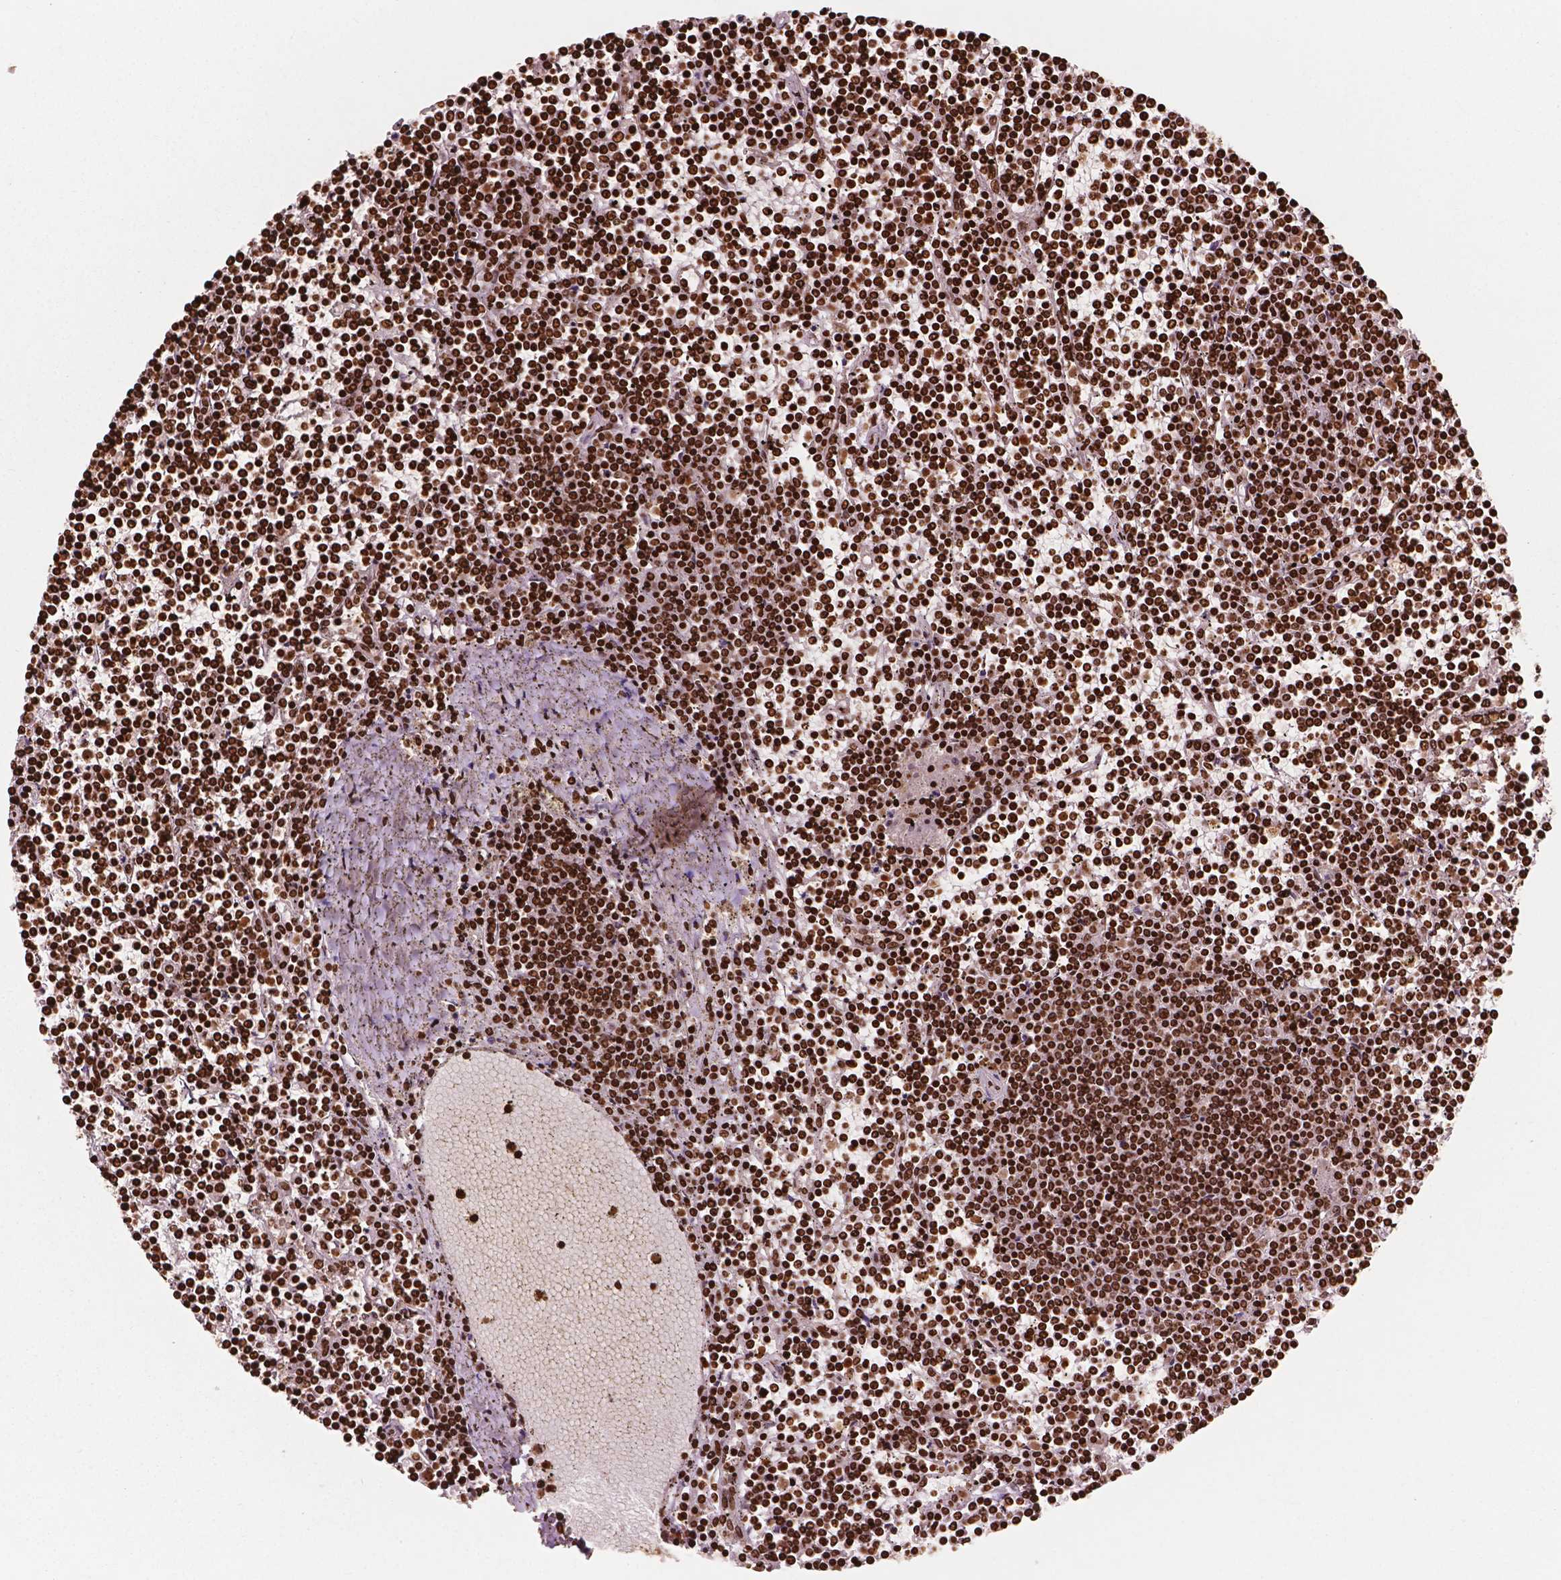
{"staining": {"intensity": "strong", "quantity": ">75%", "location": "nuclear"}, "tissue": "lymphoma", "cell_type": "Tumor cells", "image_type": "cancer", "snomed": [{"axis": "morphology", "description": "Malignant lymphoma, non-Hodgkin's type, Low grade"}, {"axis": "topography", "description": "Spleen"}], "caption": "This histopathology image exhibits IHC staining of human malignant lymphoma, non-Hodgkin's type (low-grade), with high strong nuclear positivity in approximately >75% of tumor cells.", "gene": "H3C7", "patient": {"sex": "female", "age": 19}}